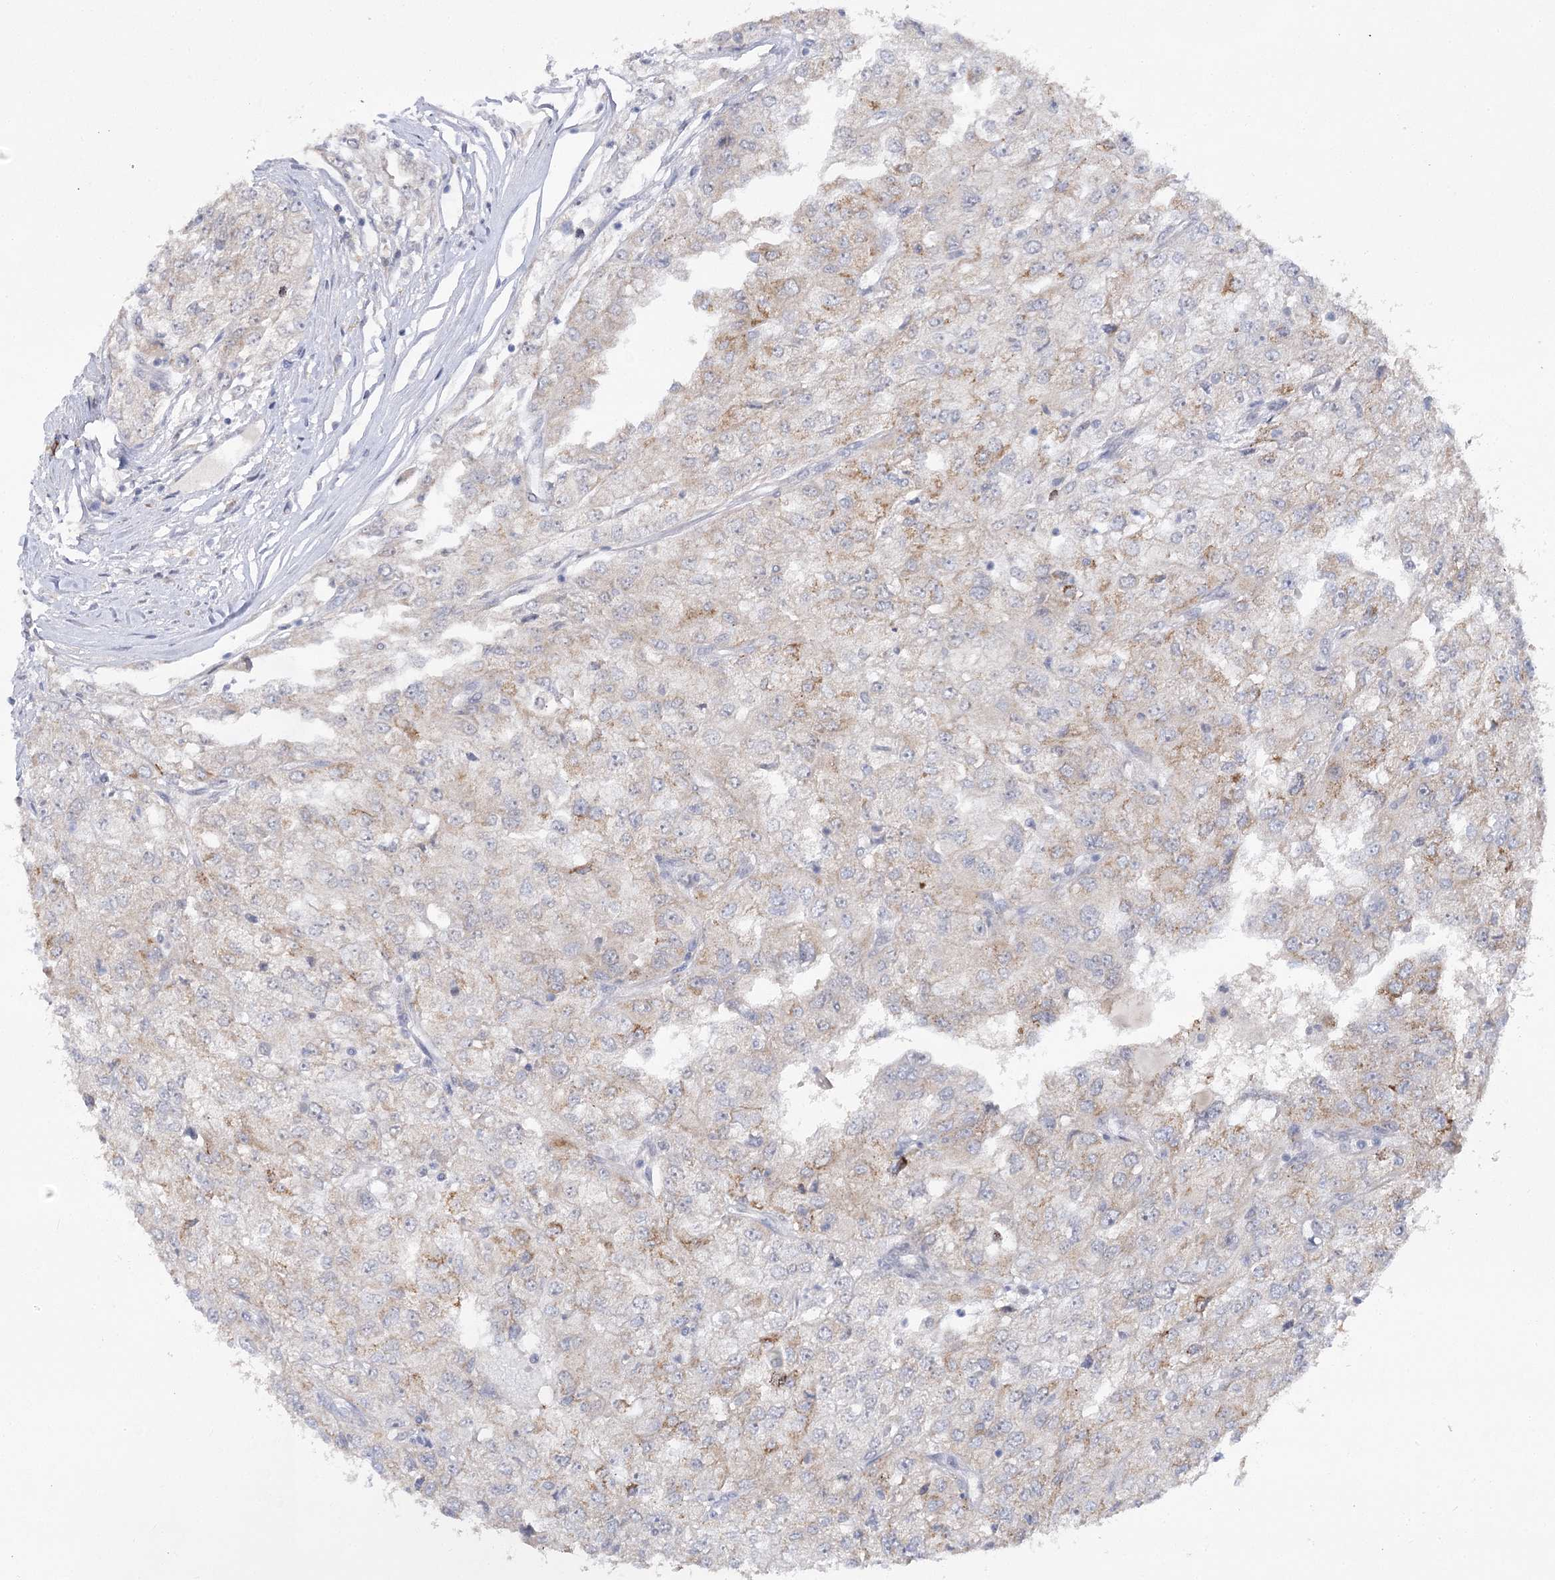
{"staining": {"intensity": "weak", "quantity": "<25%", "location": "cytoplasmic/membranous"}, "tissue": "renal cancer", "cell_type": "Tumor cells", "image_type": "cancer", "snomed": [{"axis": "morphology", "description": "Adenocarcinoma, NOS"}, {"axis": "topography", "description": "Kidney"}], "caption": "An immunohistochemistry (IHC) histopathology image of adenocarcinoma (renal) is shown. There is no staining in tumor cells of adenocarcinoma (renal).", "gene": "PHYHIPL", "patient": {"sex": "female", "age": 54}}